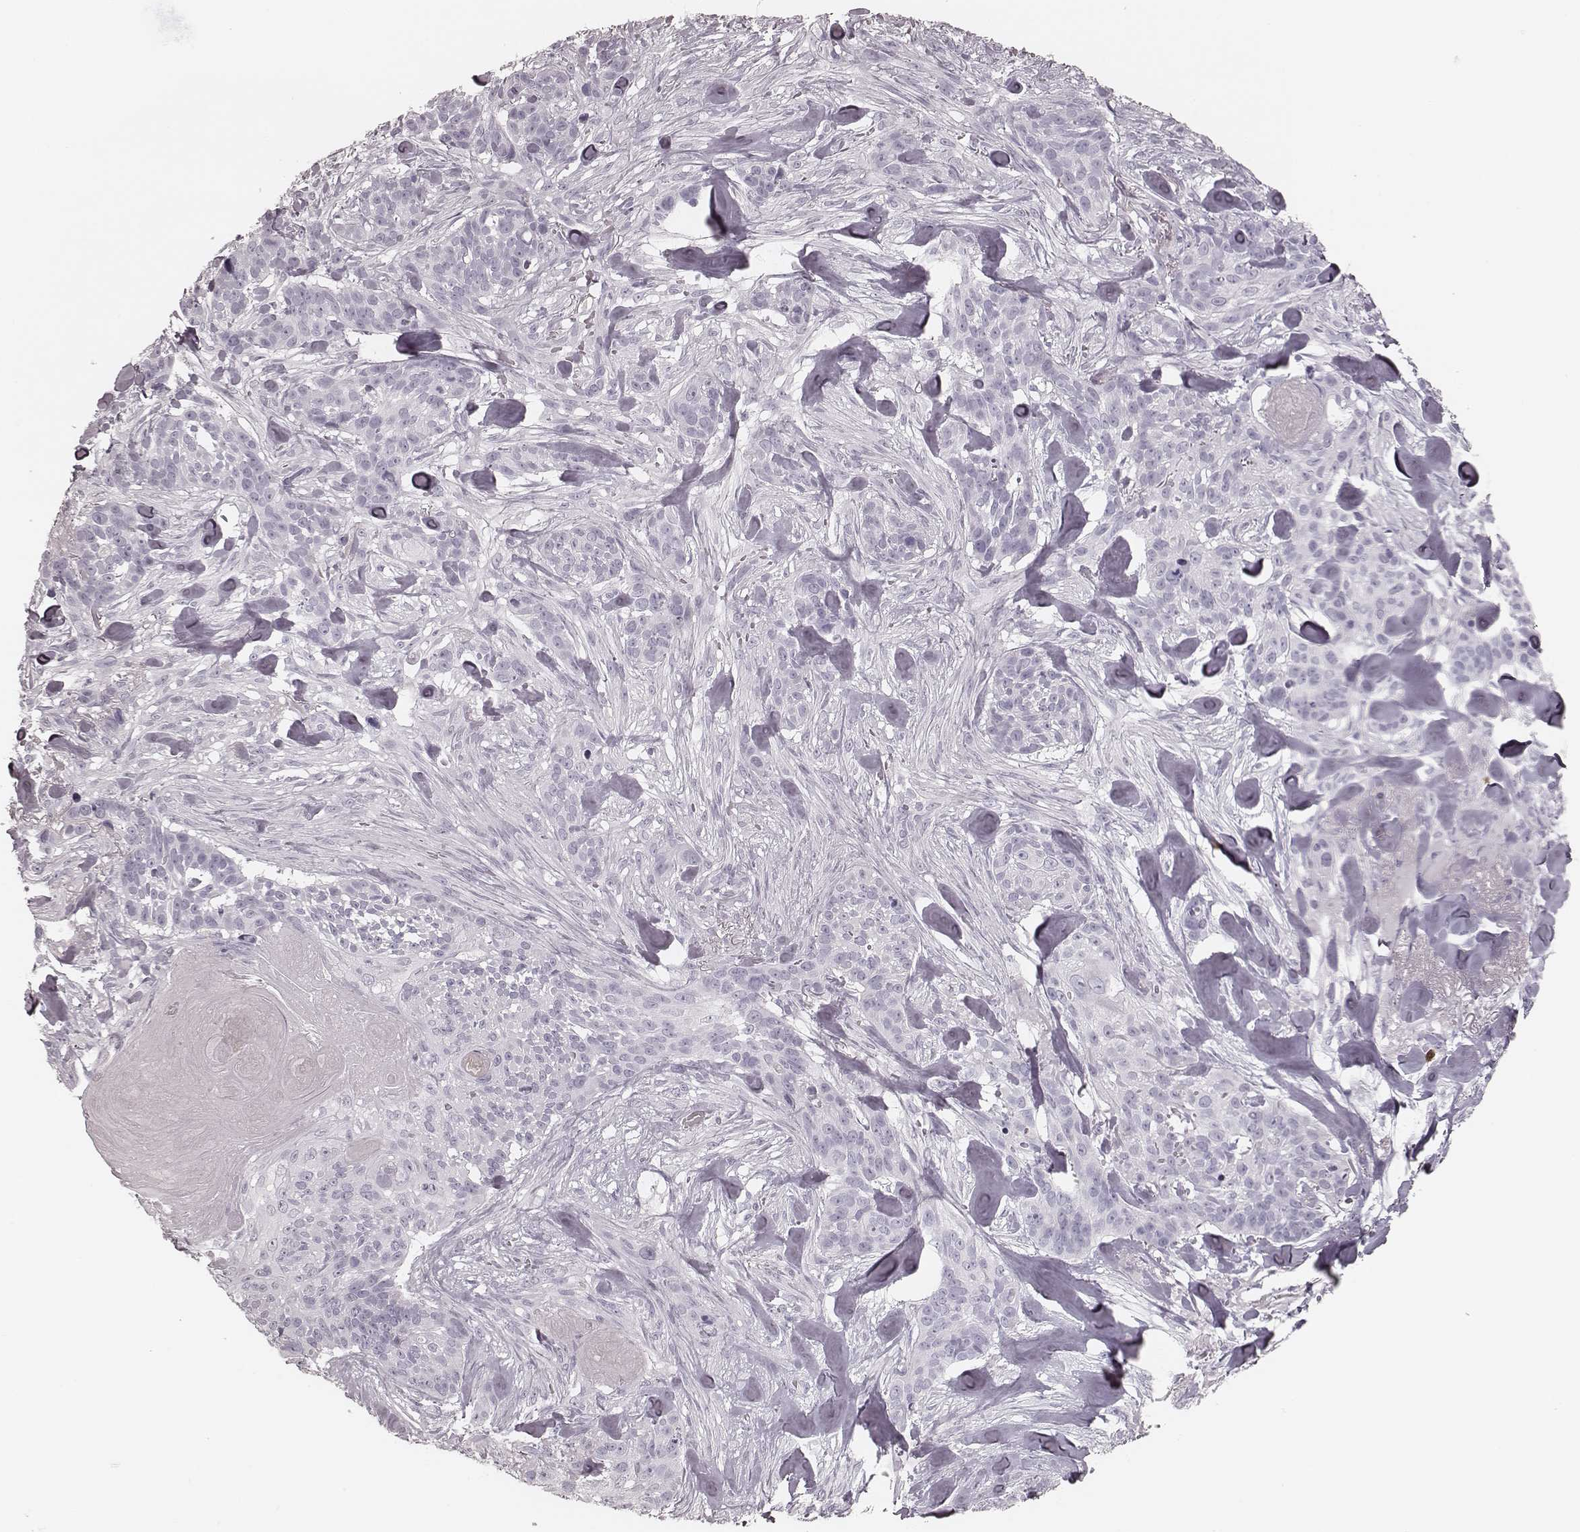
{"staining": {"intensity": "negative", "quantity": "none", "location": "none"}, "tissue": "skin cancer", "cell_type": "Tumor cells", "image_type": "cancer", "snomed": [{"axis": "morphology", "description": "Basal cell carcinoma"}, {"axis": "topography", "description": "Skin"}], "caption": "DAB immunohistochemical staining of human skin cancer displays no significant staining in tumor cells.", "gene": "ELANE", "patient": {"sex": "male", "age": 87}}